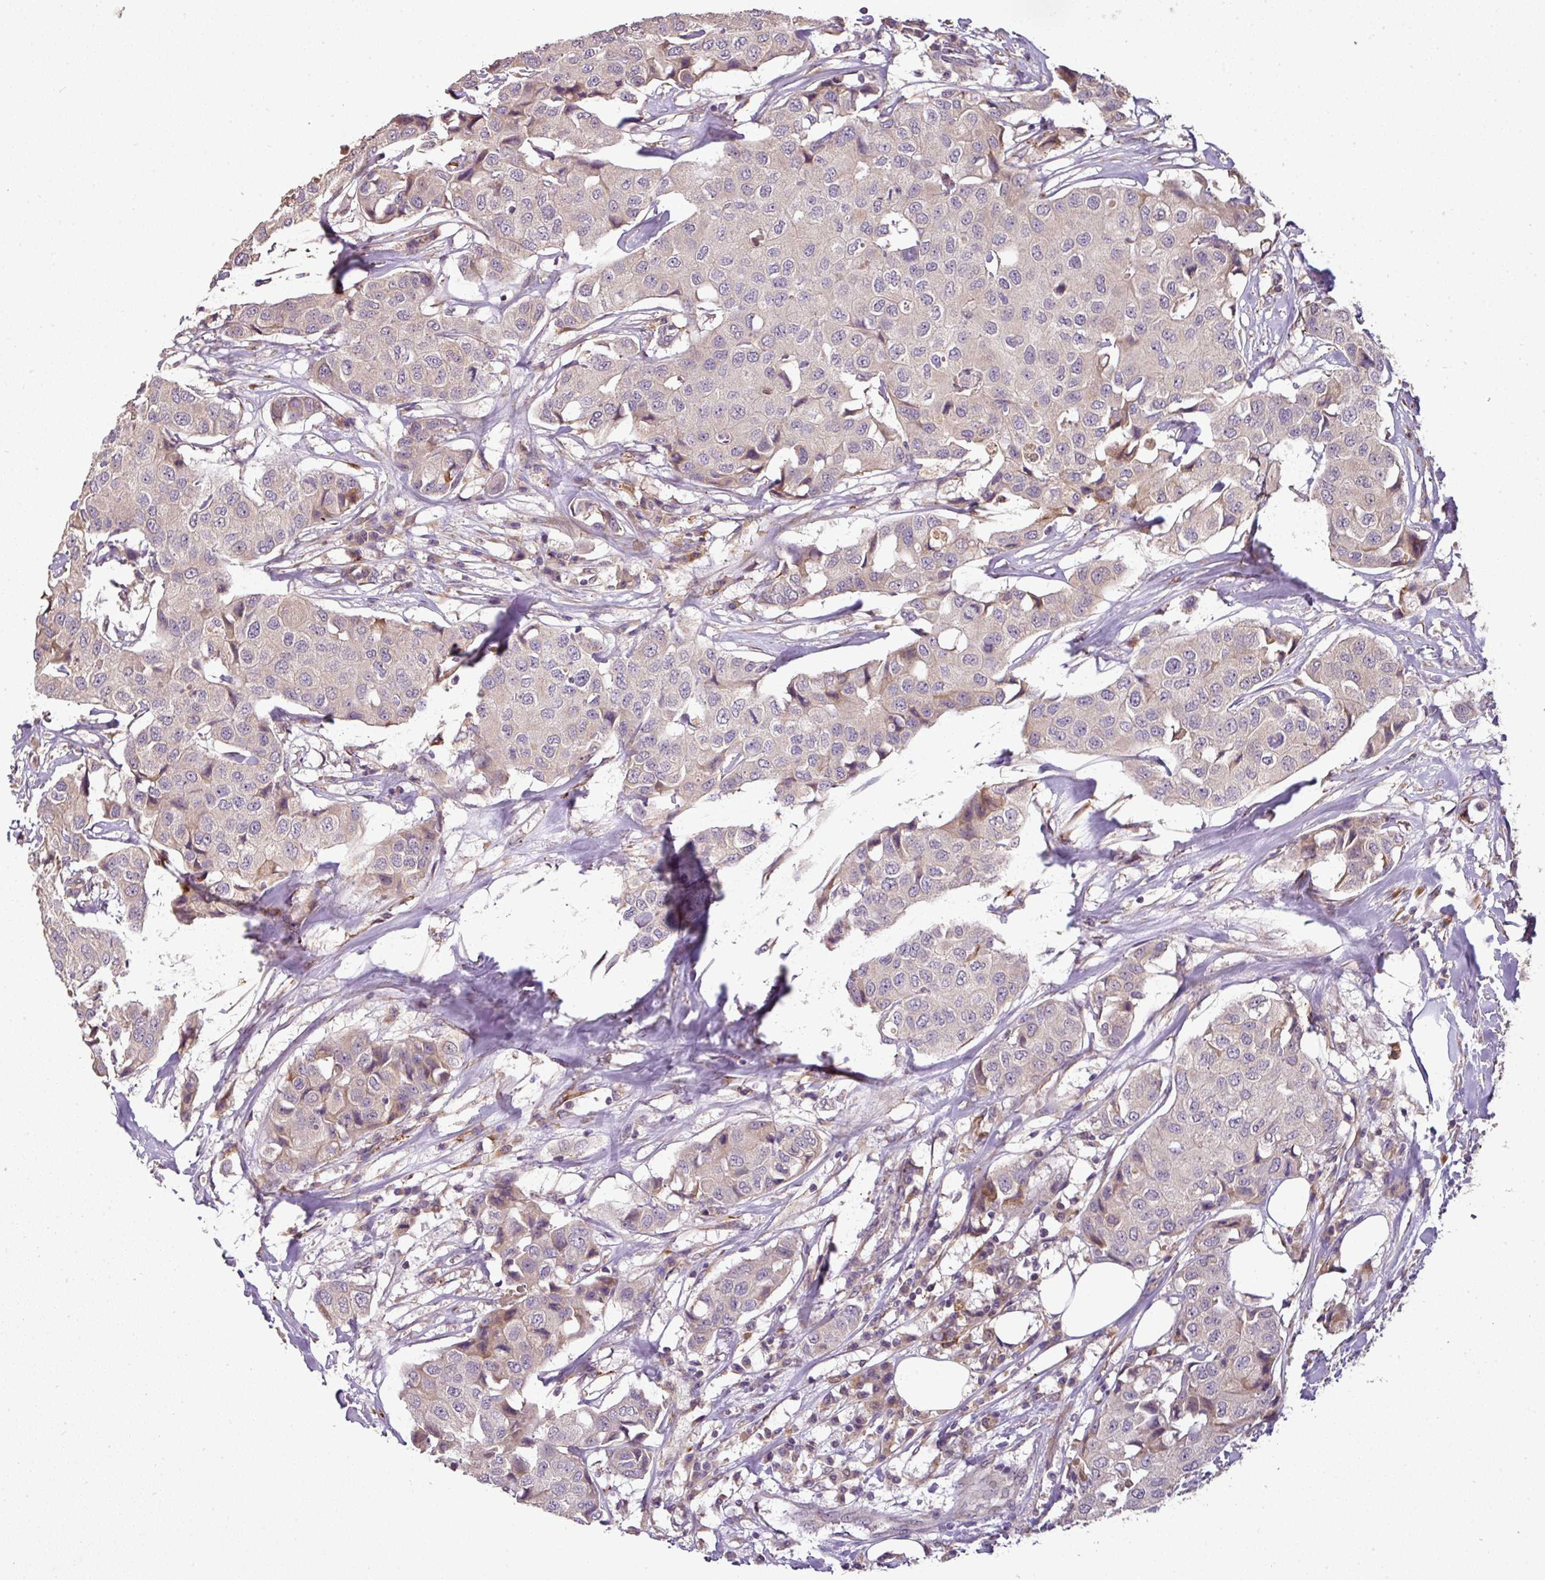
{"staining": {"intensity": "negative", "quantity": "none", "location": "none"}, "tissue": "breast cancer", "cell_type": "Tumor cells", "image_type": "cancer", "snomed": [{"axis": "morphology", "description": "Duct carcinoma"}, {"axis": "topography", "description": "Breast"}], "caption": "A photomicrograph of human breast invasive ductal carcinoma is negative for staining in tumor cells.", "gene": "SPCS3", "patient": {"sex": "female", "age": 80}}